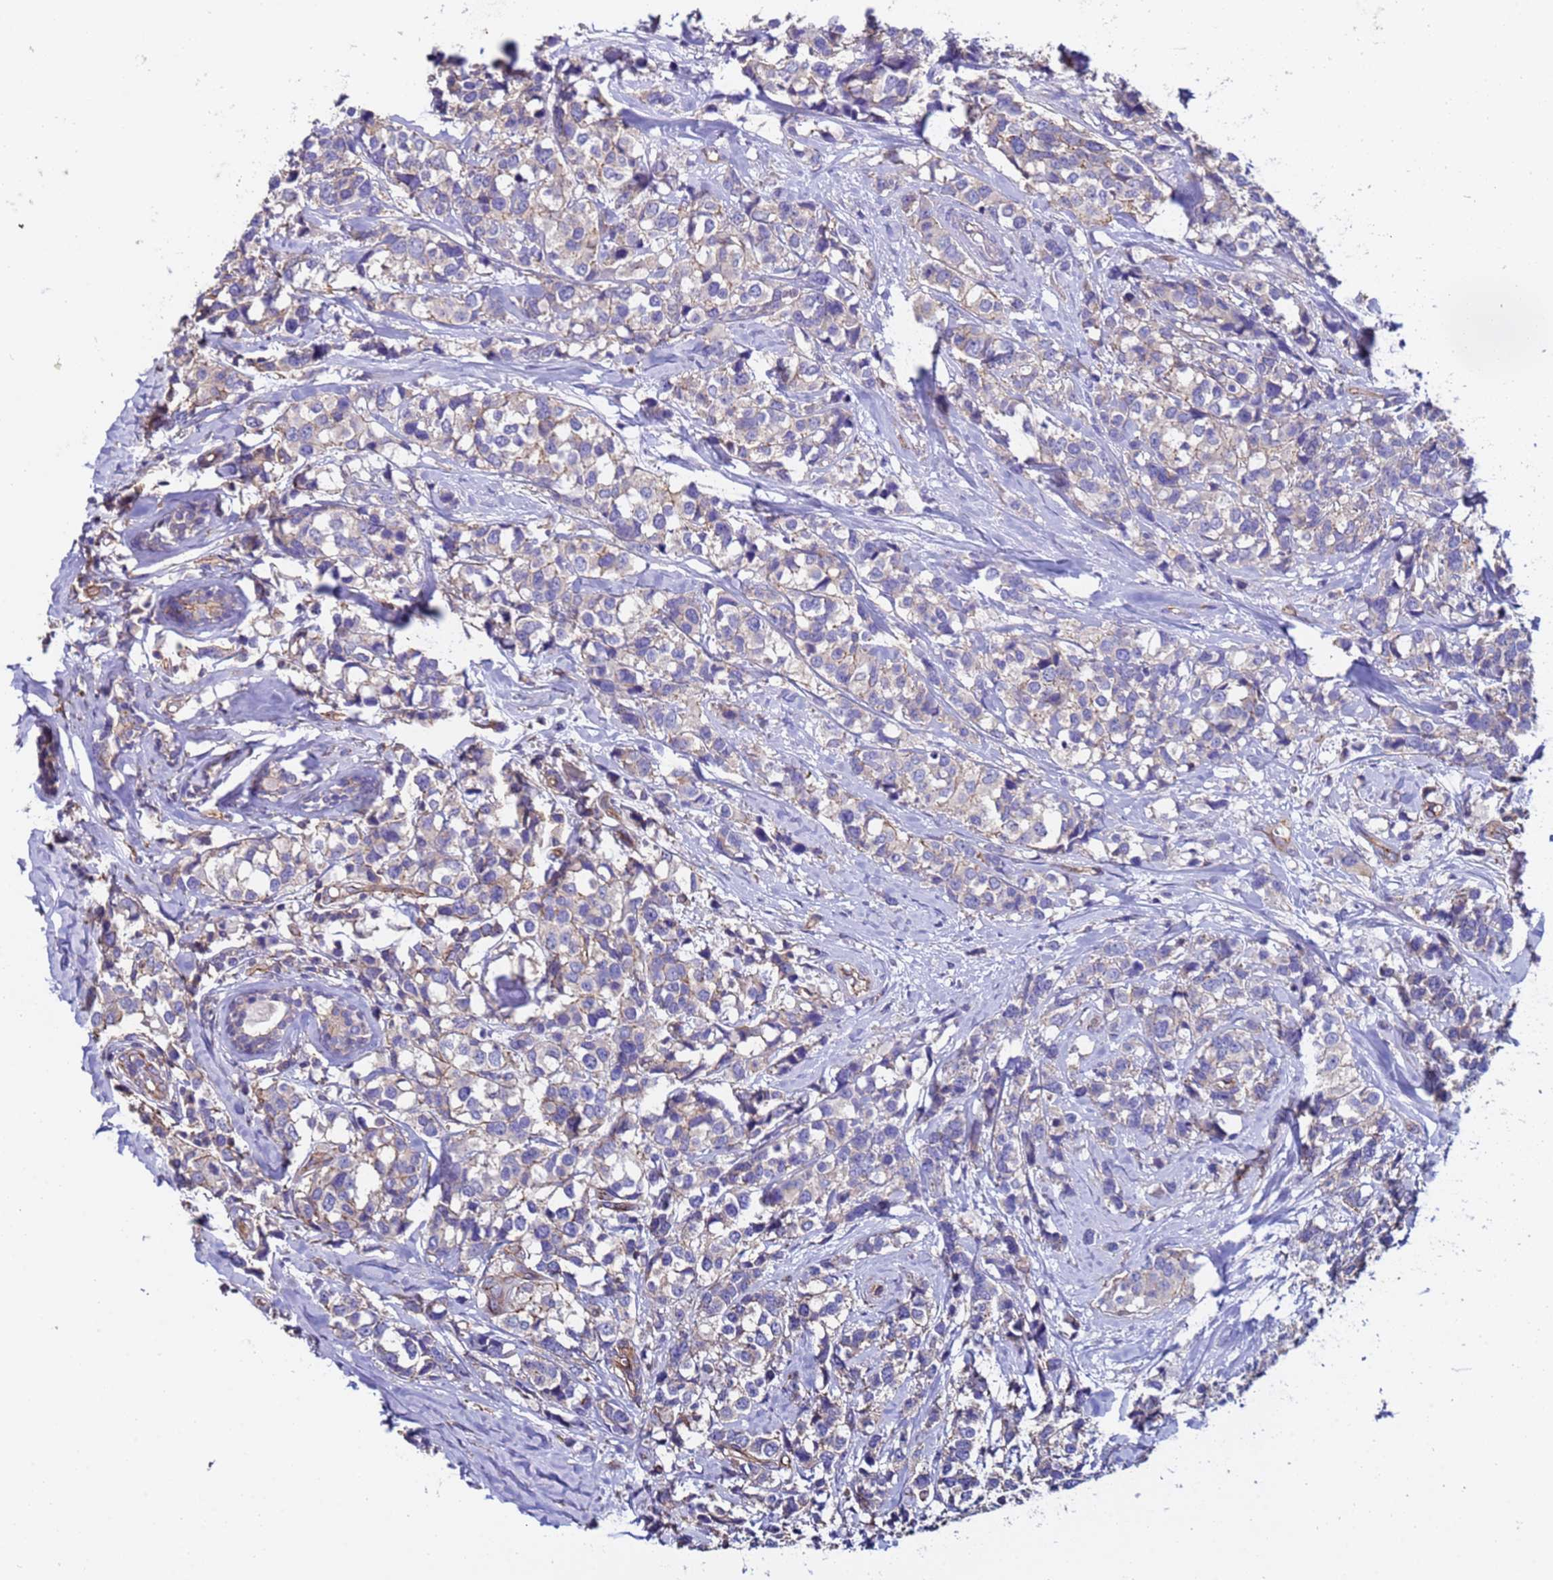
{"staining": {"intensity": "negative", "quantity": "none", "location": "none"}, "tissue": "breast cancer", "cell_type": "Tumor cells", "image_type": "cancer", "snomed": [{"axis": "morphology", "description": "Lobular carcinoma"}, {"axis": "topography", "description": "Breast"}], "caption": "Tumor cells show no significant protein positivity in breast lobular carcinoma.", "gene": "ZNF248", "patient": {"sex": "female", "age": 59}}